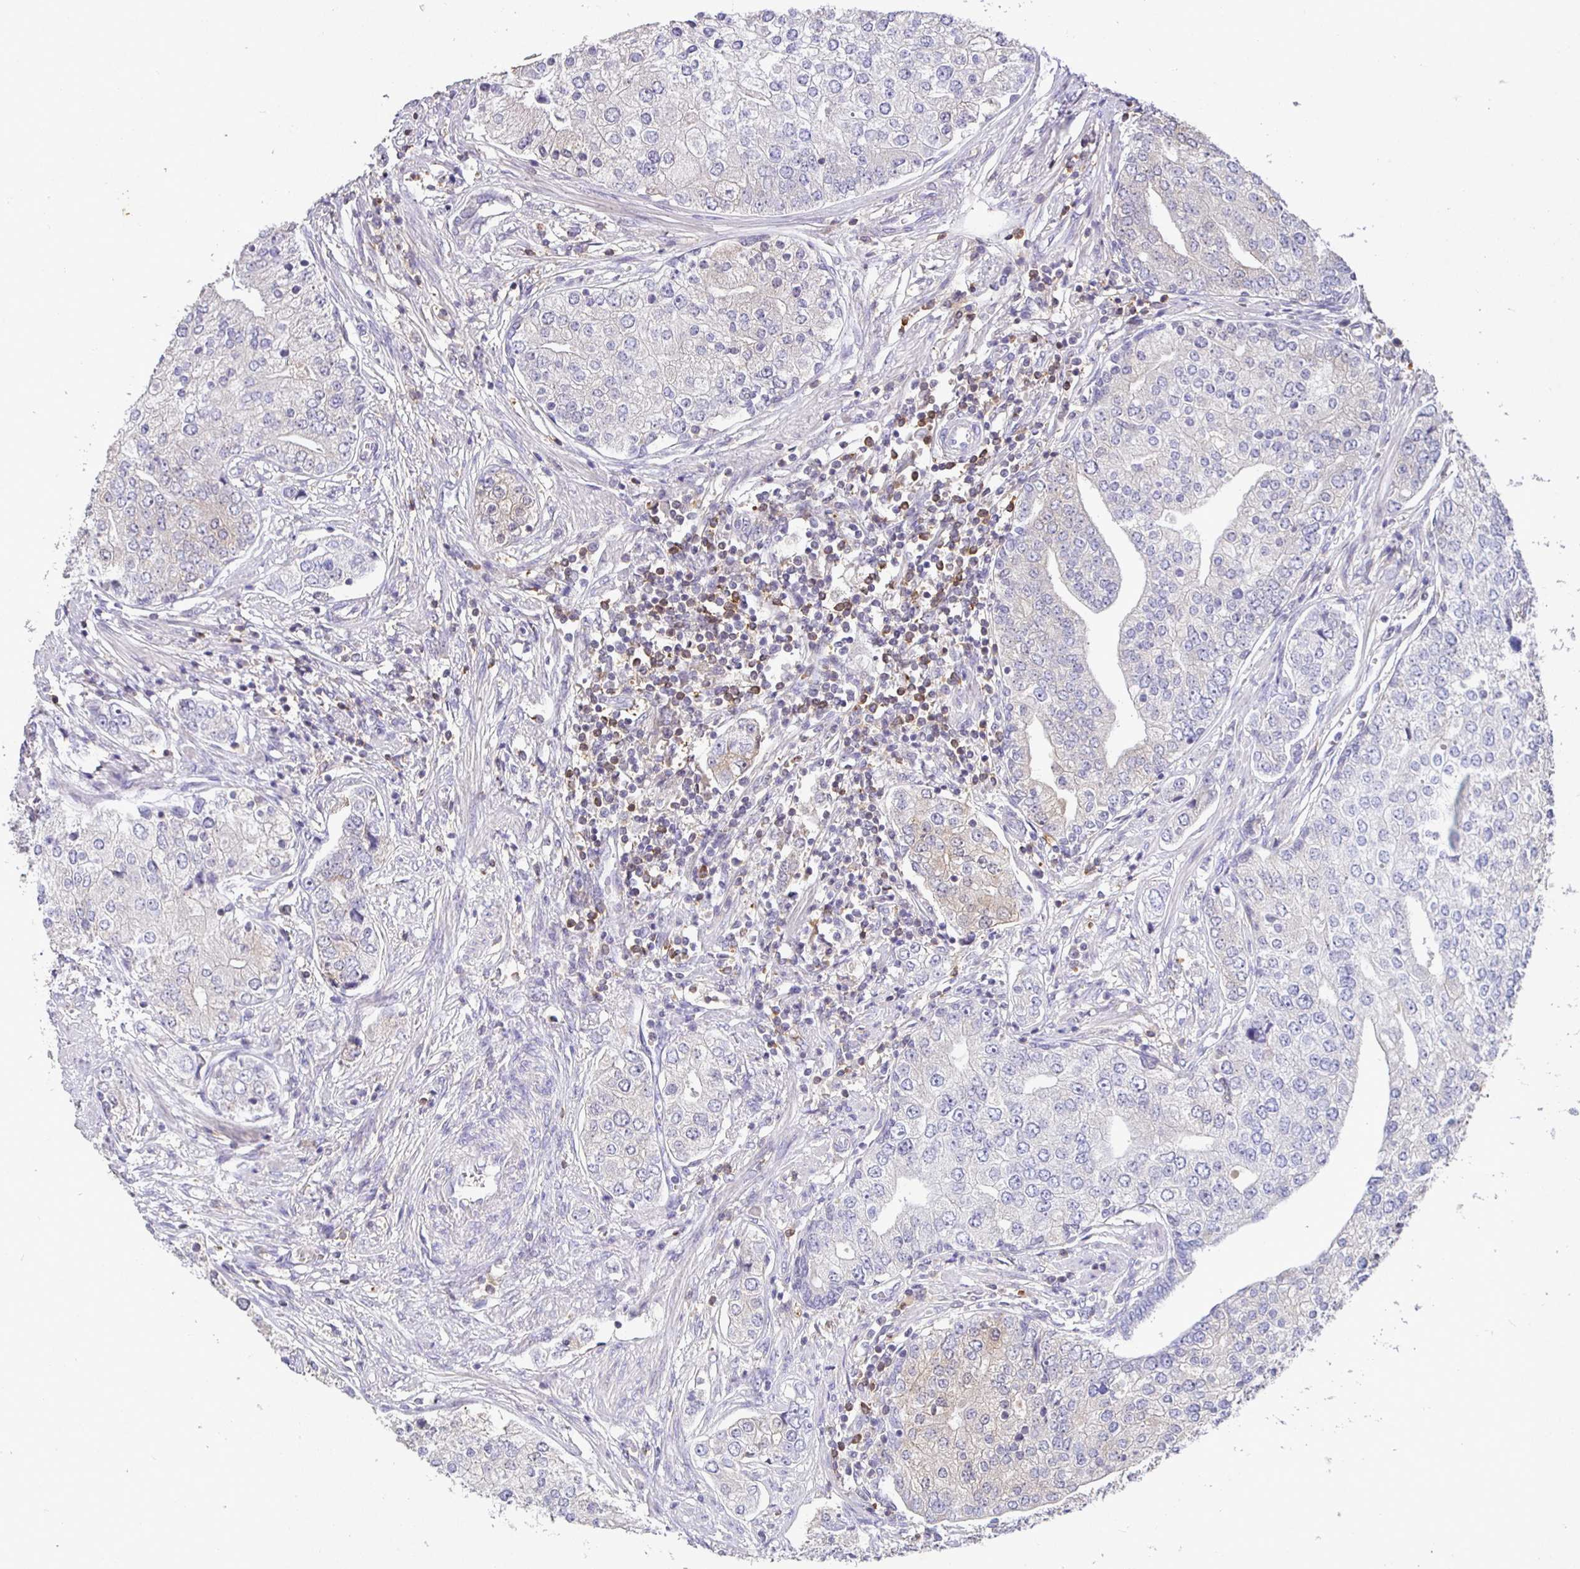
{"staining": {"intensity": "negative", "quantity": "none", "location": "none"}, "tissue": "prostate cancer", "cell_type": "Tumor cells", "image_type": "cancer", "snomed": [{"axis": "morphology", "description": "Adenocarcinoma, High grade"}, {"axis": "topography", "description": "Prostate"}], "caption": "Immunohistochemistry photomicrograph of prostate cancer (high-grade adenocarcinoma) stained for a protein (brown), which displays no positivity in tumor cells. (DAB immunohistochemistry, high magnification).", "gene": "SHISA4", "patient": {"sex": "male", "age": 60}}